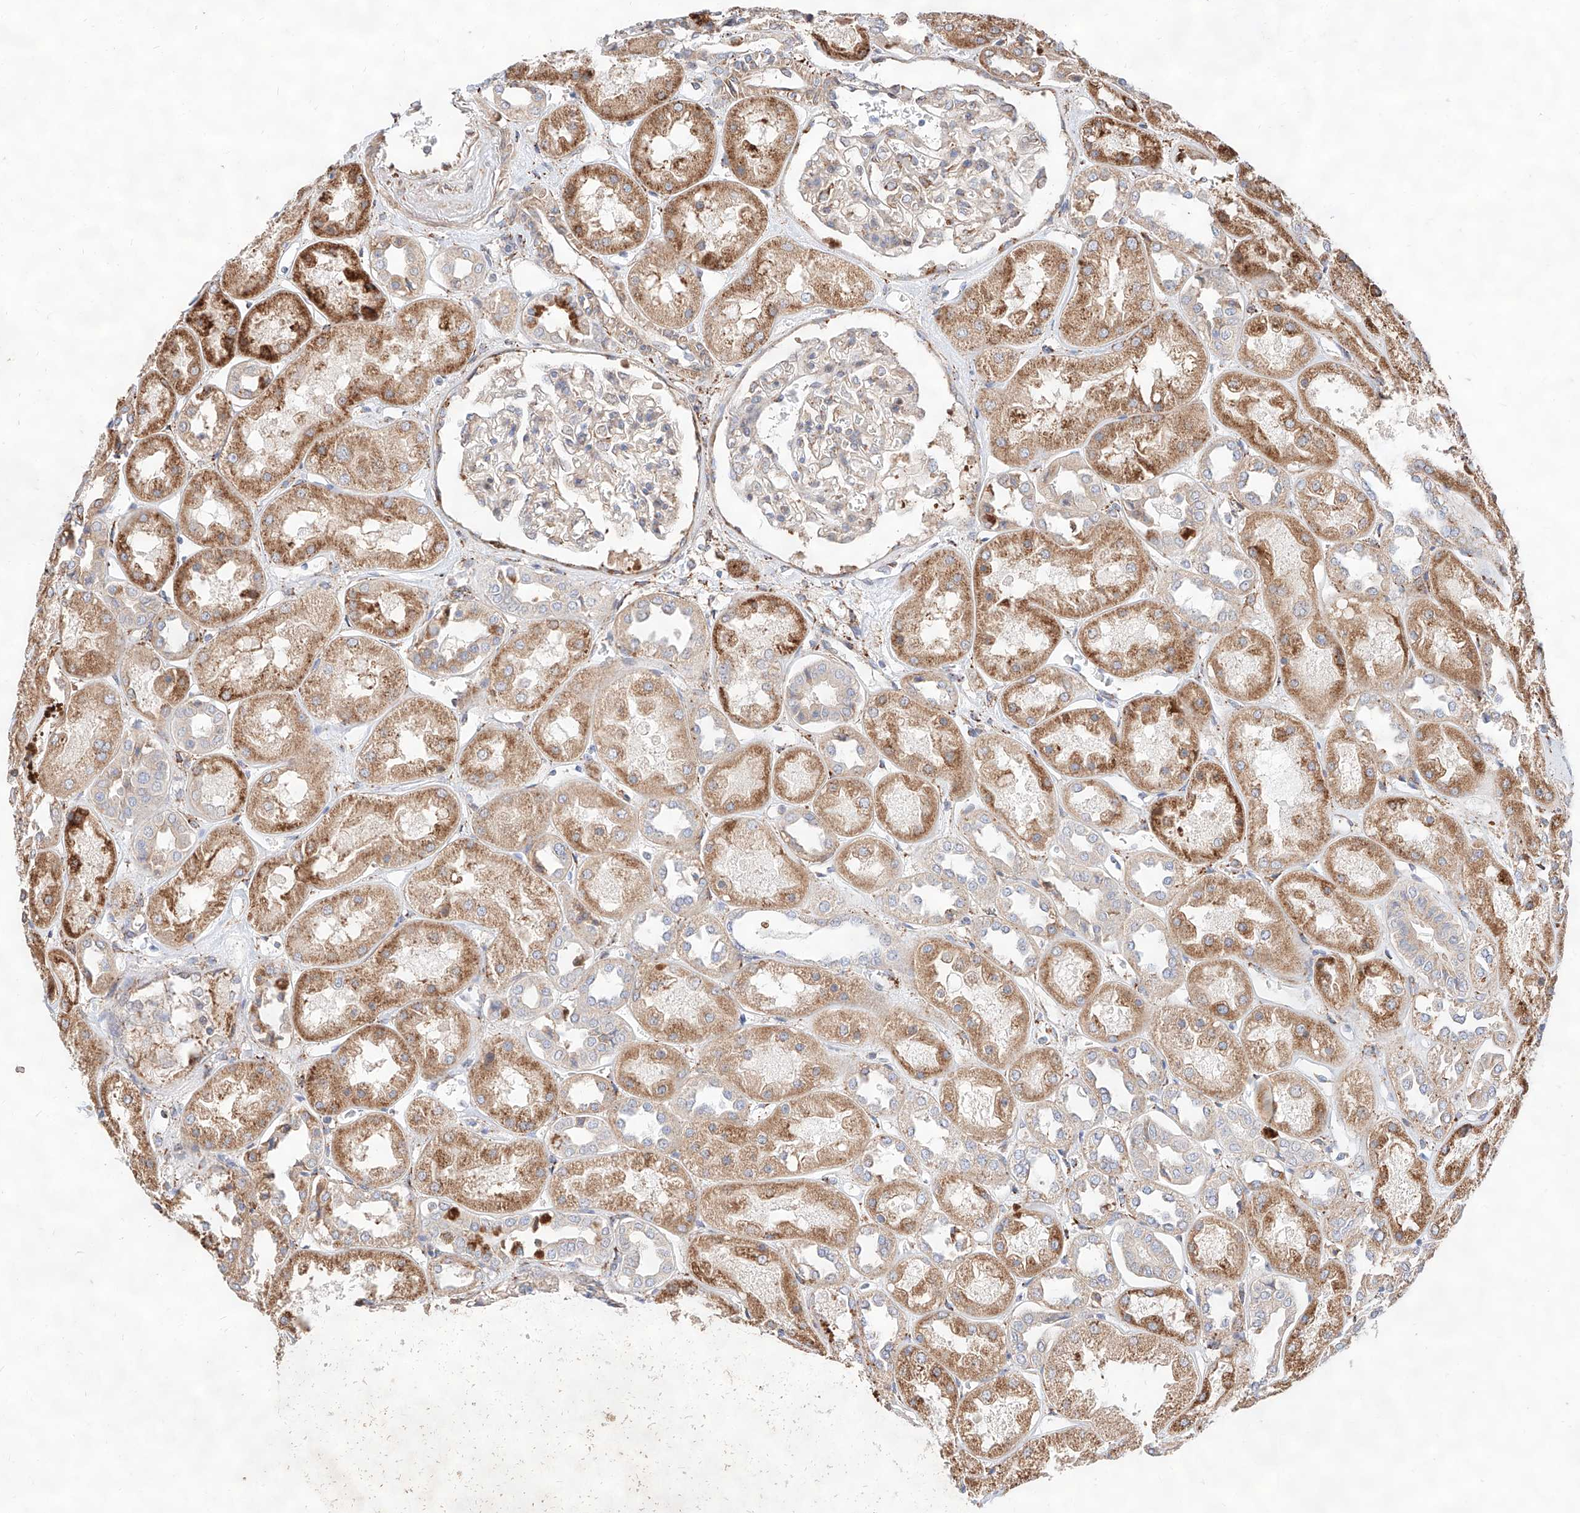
{"staining": {"intensity": "moderate", "quantity": "<25%", "location": "cytoplasmic/membranous"}, "tissue": "kidney", "cell_type": "Cells in glomeruli", "image_type": "normal", "snomed": [{"axis": "morphology", "description": "Normal tissue, NOS"}, {"axis": "topography", "description": "Kidney"}], "caption": "Unremarkable kidney was stained to show a protein in brown. There is low levels of moderate cytoplasmic/membranous expression in about <25% of cells in glomeruli. (DAB = brown stain, brightfield microscopy at high magnification).", "gene": "ATP9B", "patient": {"sex": "male", "age": 70}}